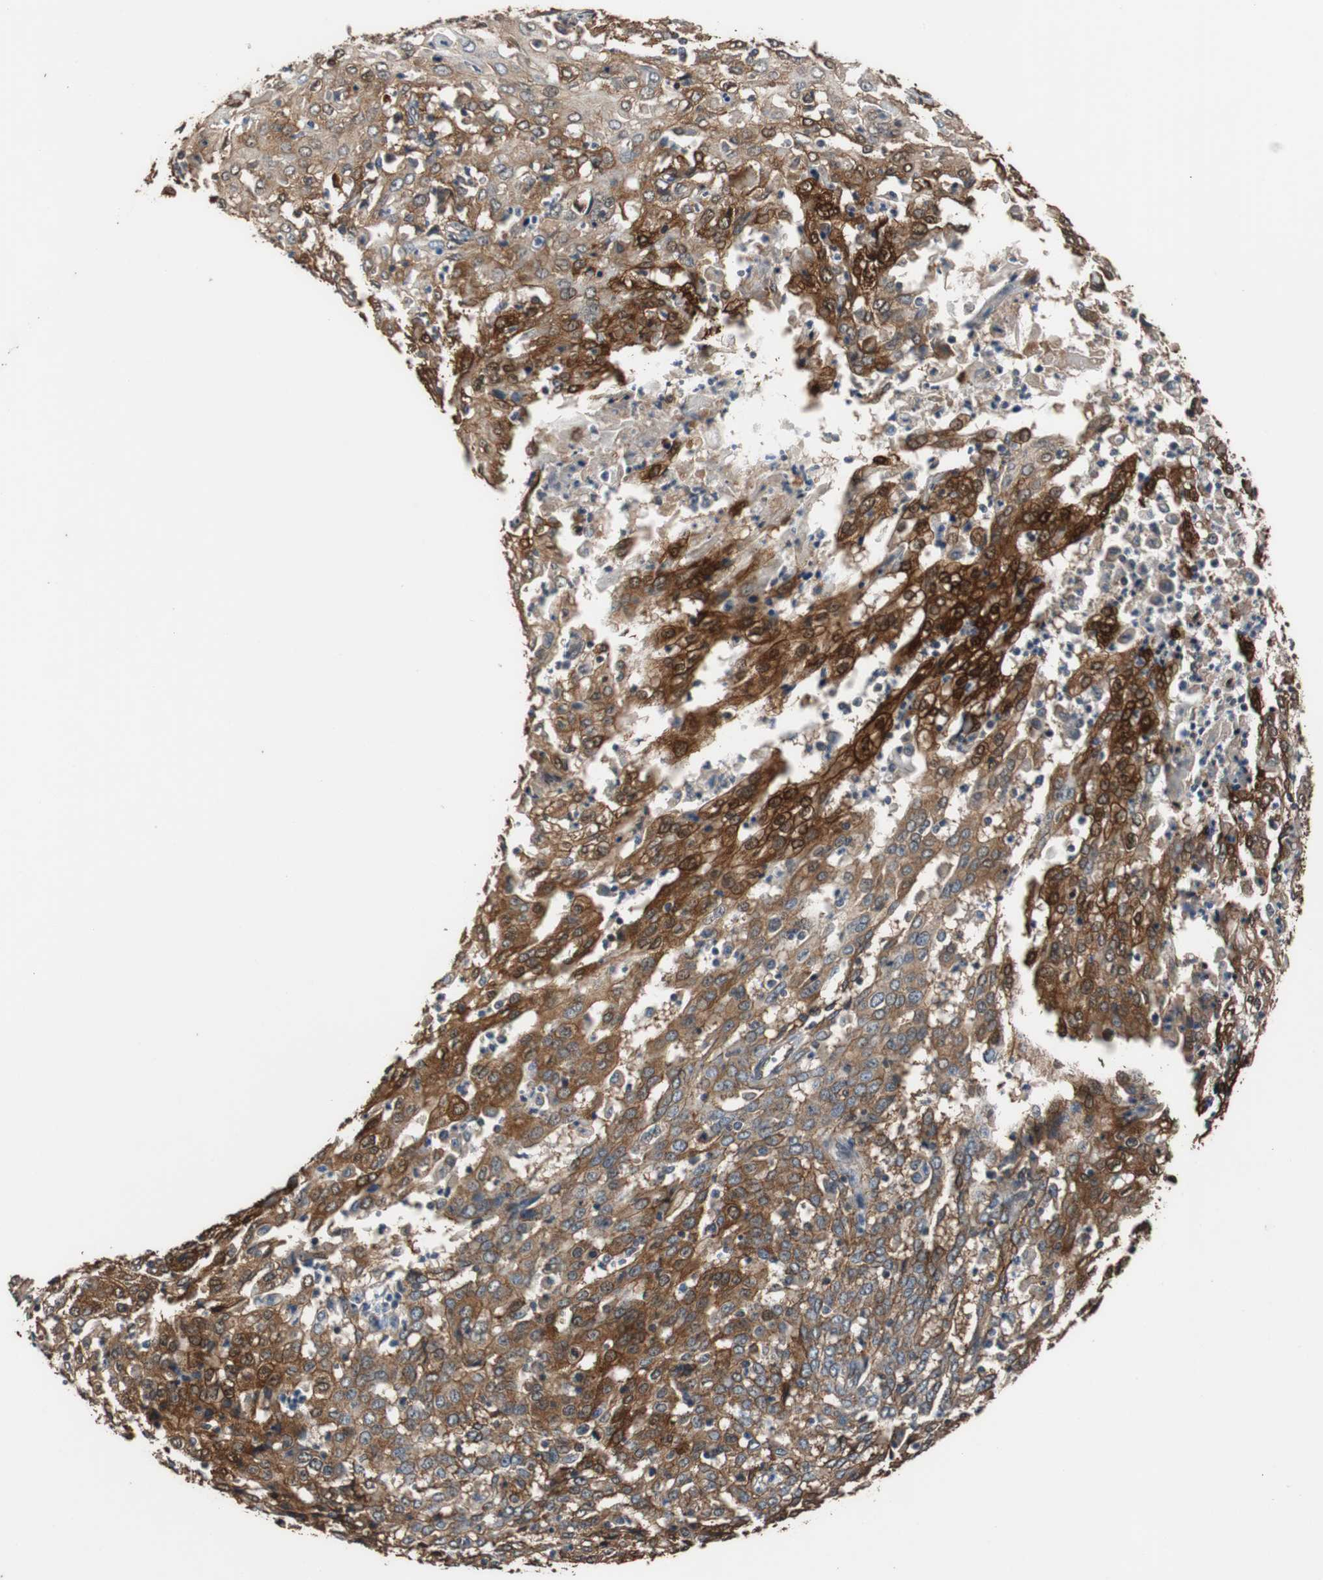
{"staining": {"intensity": "moderate", "quantity": ">75%", "location": "cytoplasmic/membranous,nuclear"}, "tissue": "cervical cancer", "cell_type": "Tumor cells", "image_type": "cancer", "snomed": [{"axis": "morphology", "description": "Squamous cell carcinoma, NOS"}, {"axis": "topography", "description": "Cervix"}], "caption": "Human cervical cancer (squamous cell carcinoma) stained with a protein marker exhibits moderate staining in tumor cells.", "gene": "NDRG1", "patient": {"sex": "female", "age": 39}}